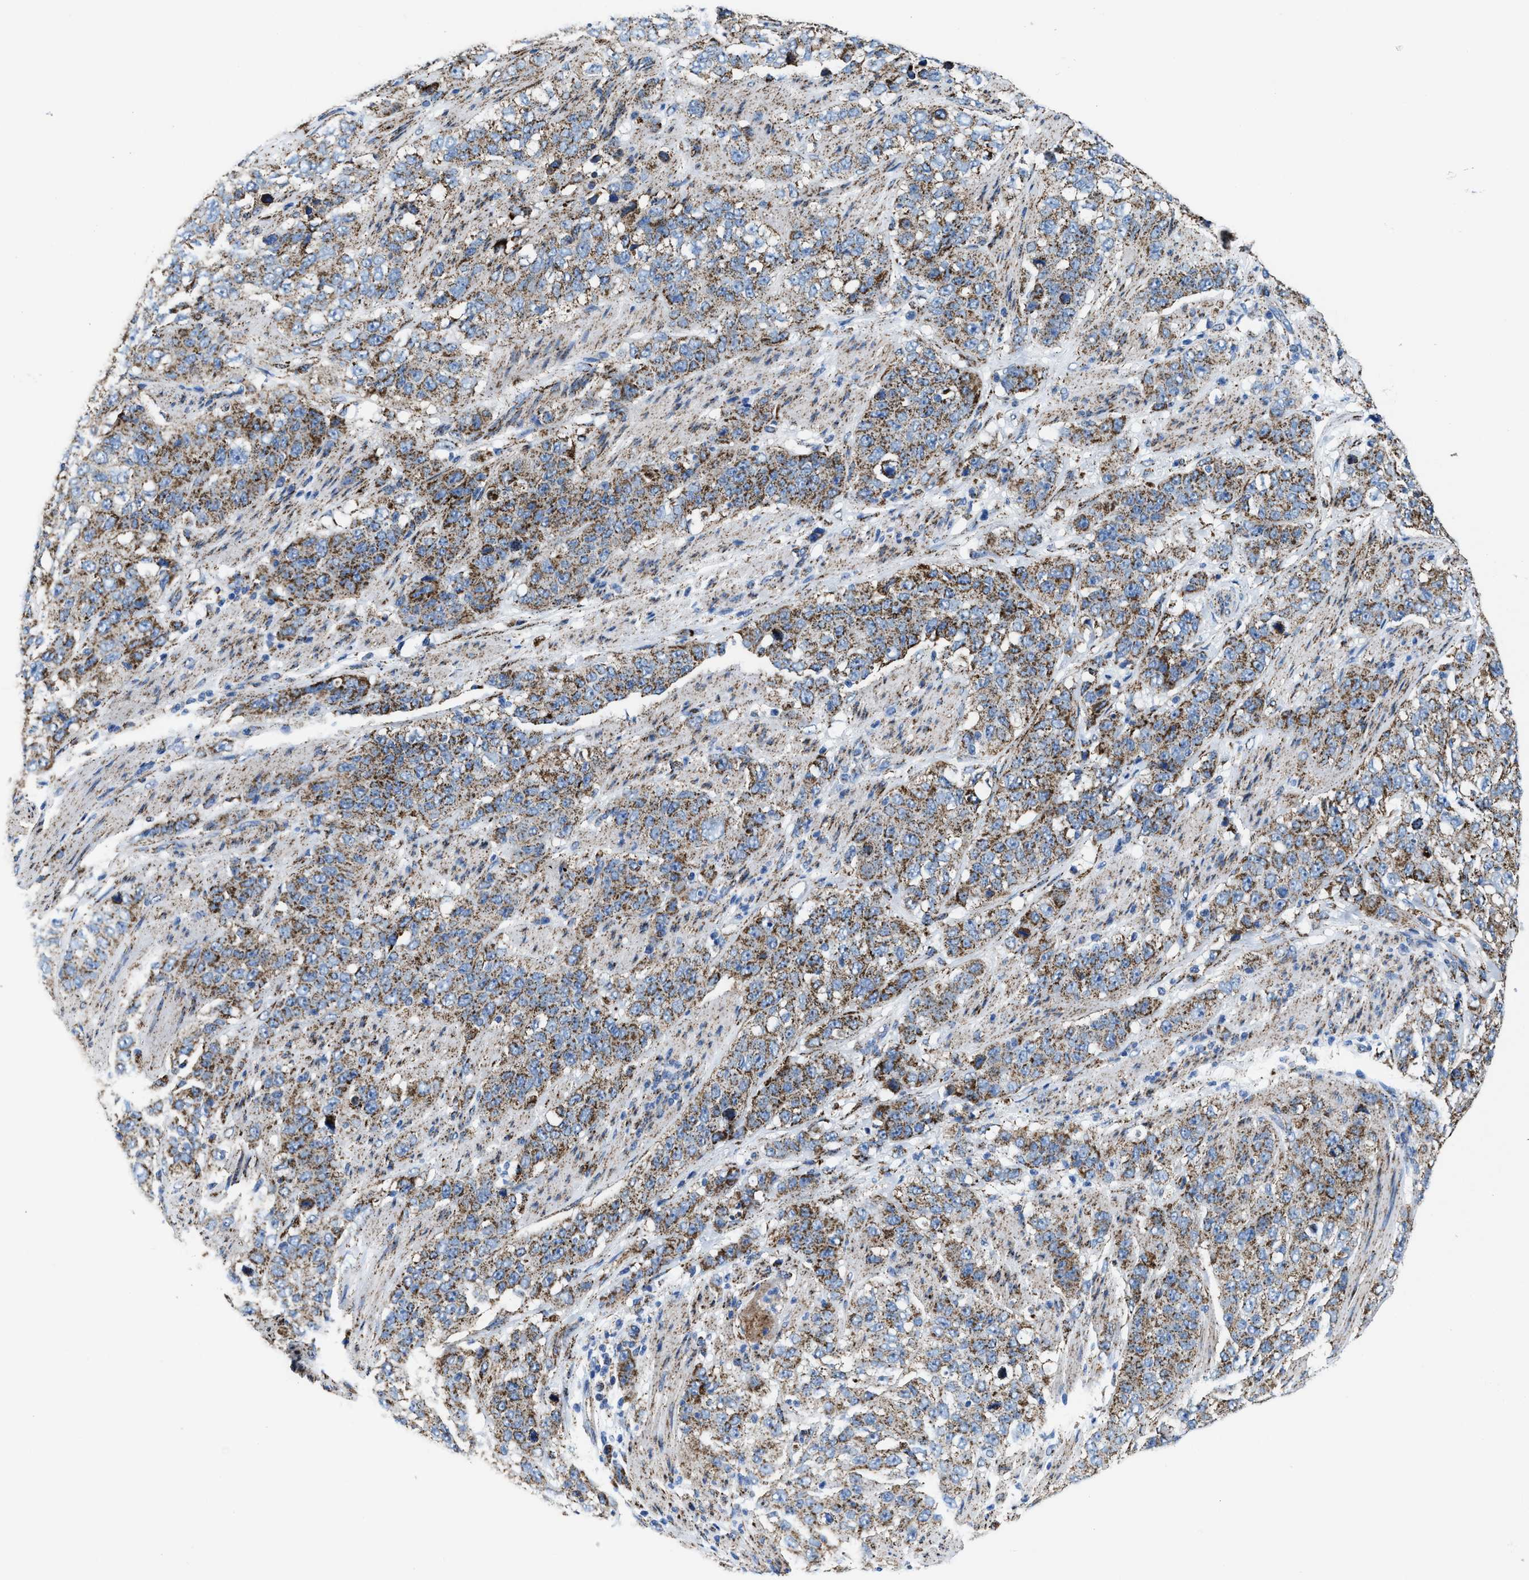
{"staining": {"intensity": "moderate", "quantity": ">75%", "location": "cytoplasmic/membranous"}, "tissue": "stomach cancer", "cell_type": "Tumor cells", "image_type": "cancer", "snomed": [{"axis": "morphology", "description": "Adenocarcinoma, NOS"}, {"axis": "topography", "description": "Stomach"}], "caption": "Protein expression analysis of stomach adenocarcinoma shows moderate cytoplasmic/membranous positivity in about >75% of tumor cells.", "gene": "ALDH1B1", "patient": {"sex": "male", "age": 48}}